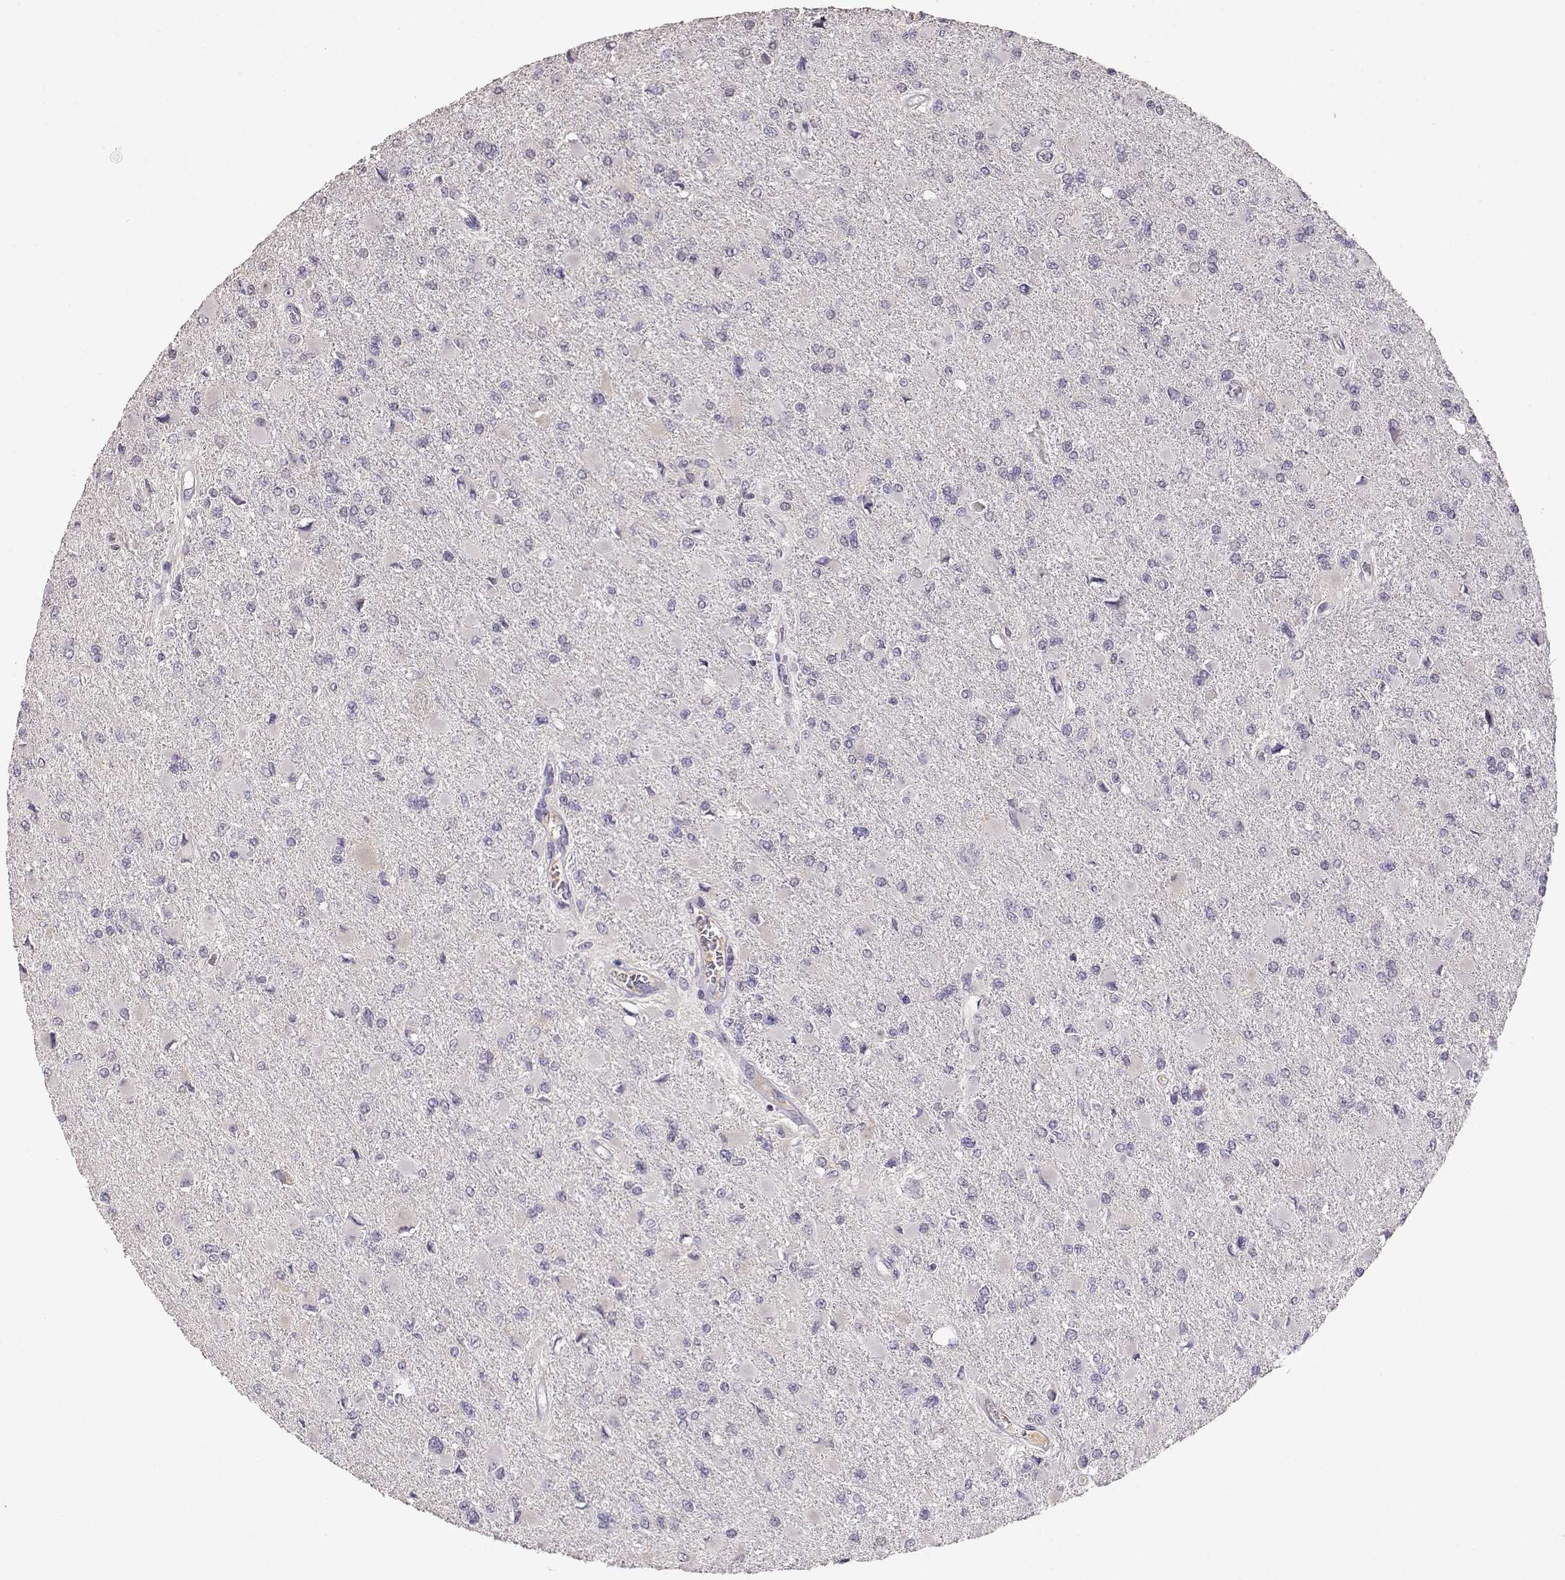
{"staining": {"intensity": "negative", "quantity": "none", "location": "none"}, "tissue": "glioma", "cell_type": "Tumor cells", "image_type": "cancer", "snomed": [{"axis": "morphology", "description": "Glioma, malignant, High grade"}, {"axis": "topography", "description": "Cerebral cortex"}], "caption": "Human glioma stained for a protein using immunohistochemistry (IHC) shows no positivity in tumor cells.", "gene": "TACR1", "patient": {"sex": "female", "age": 36}}